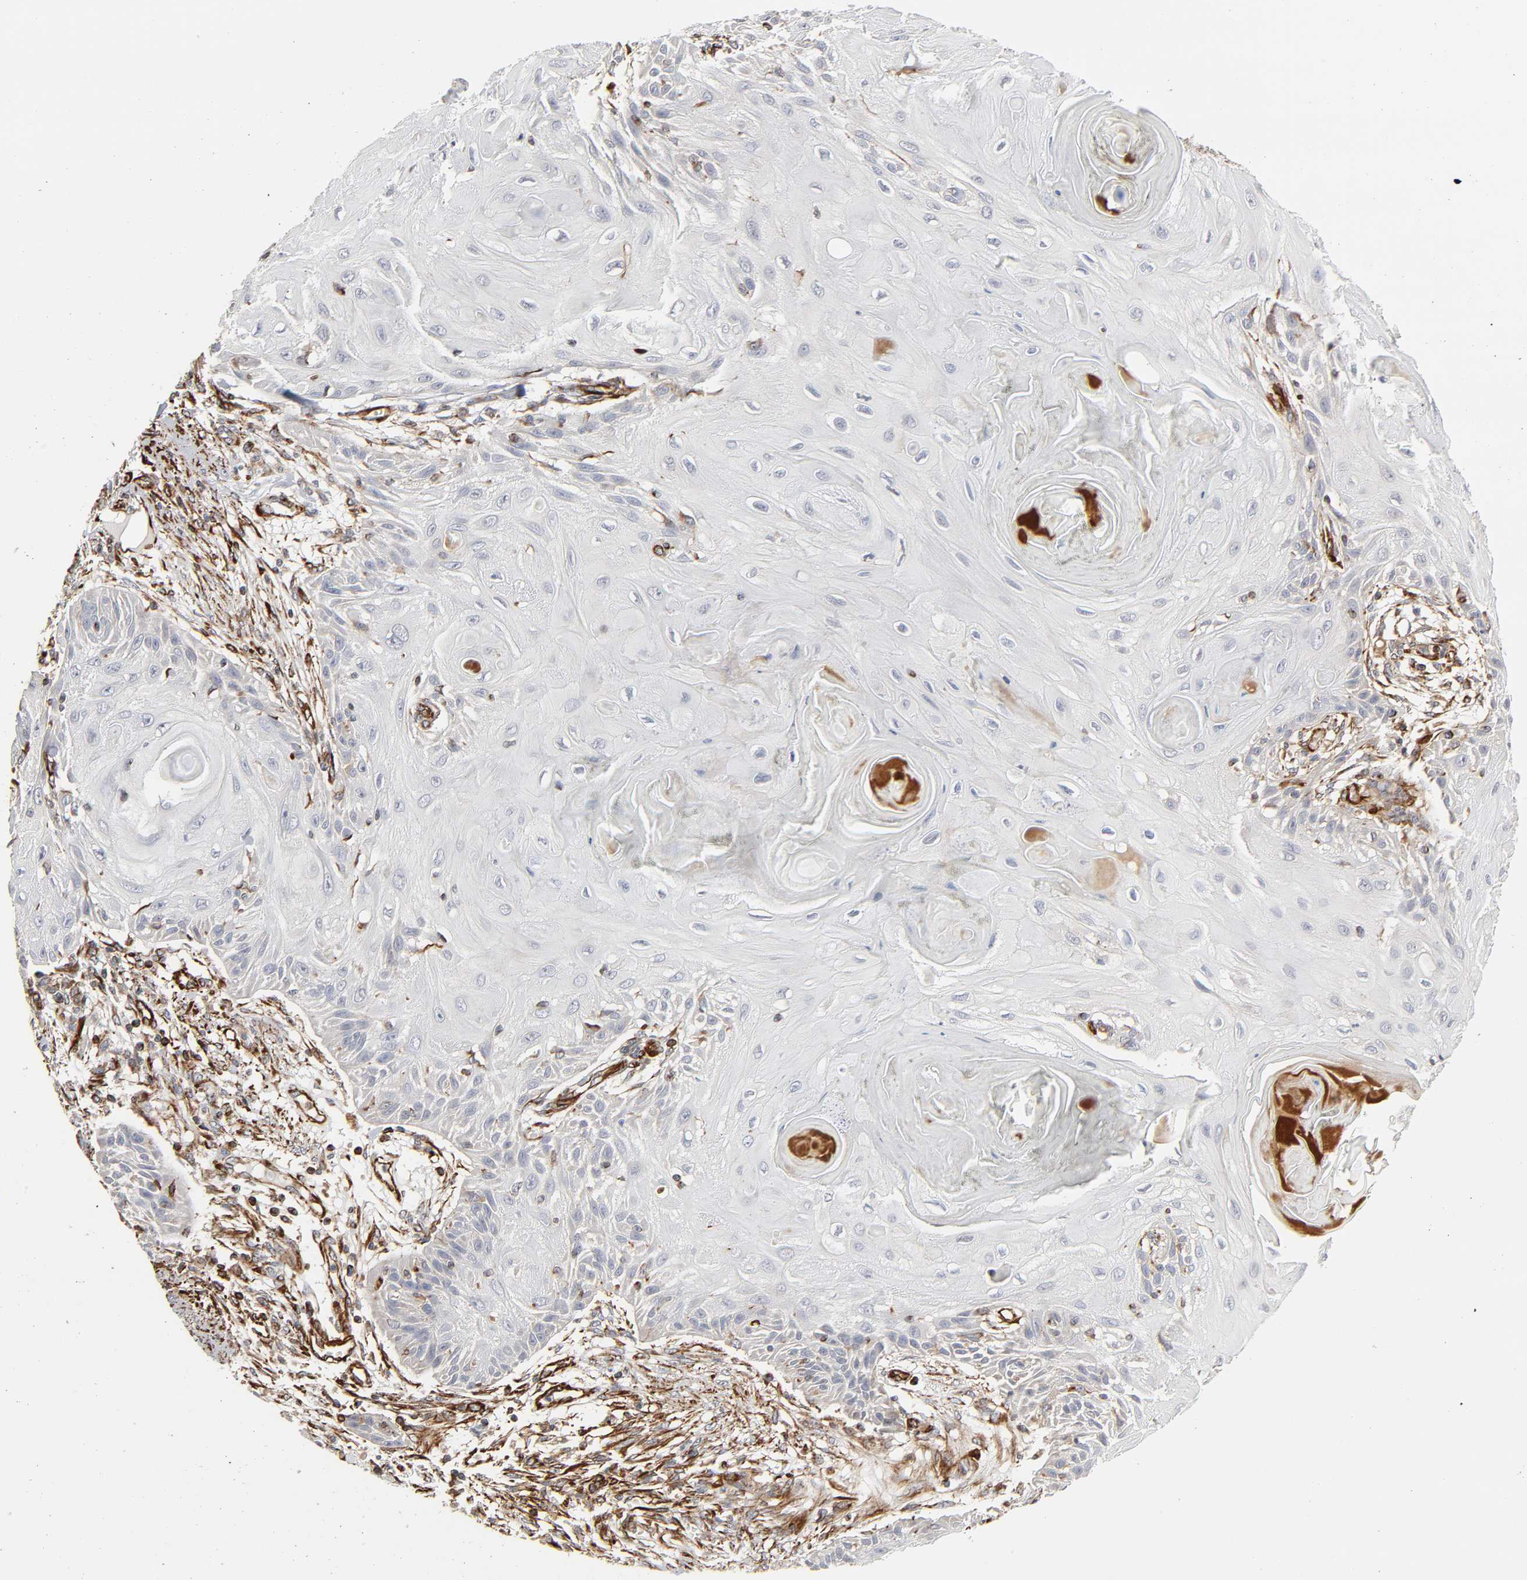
{"staining": {"intensity": "weak", "quantity": "<25%", "location": "cytoplasmic/membranous"}, "tissue": "skin cancer", "cell_type": "Tumor cells", "image_type": "cancer", "snomed": [{"axis": "morphology", "description": "Basal cell carcinoma"}, {"axis": "topography", "description": "Skin"}], "caption": "A high-resolution image shows immunohistochemistry (IHC) staining of basal cell carcinoma (skin), which displays no significant positivity in tumor cells.", "gene": "FAM118A", "patient": {"sex": "male", "age": 63}}